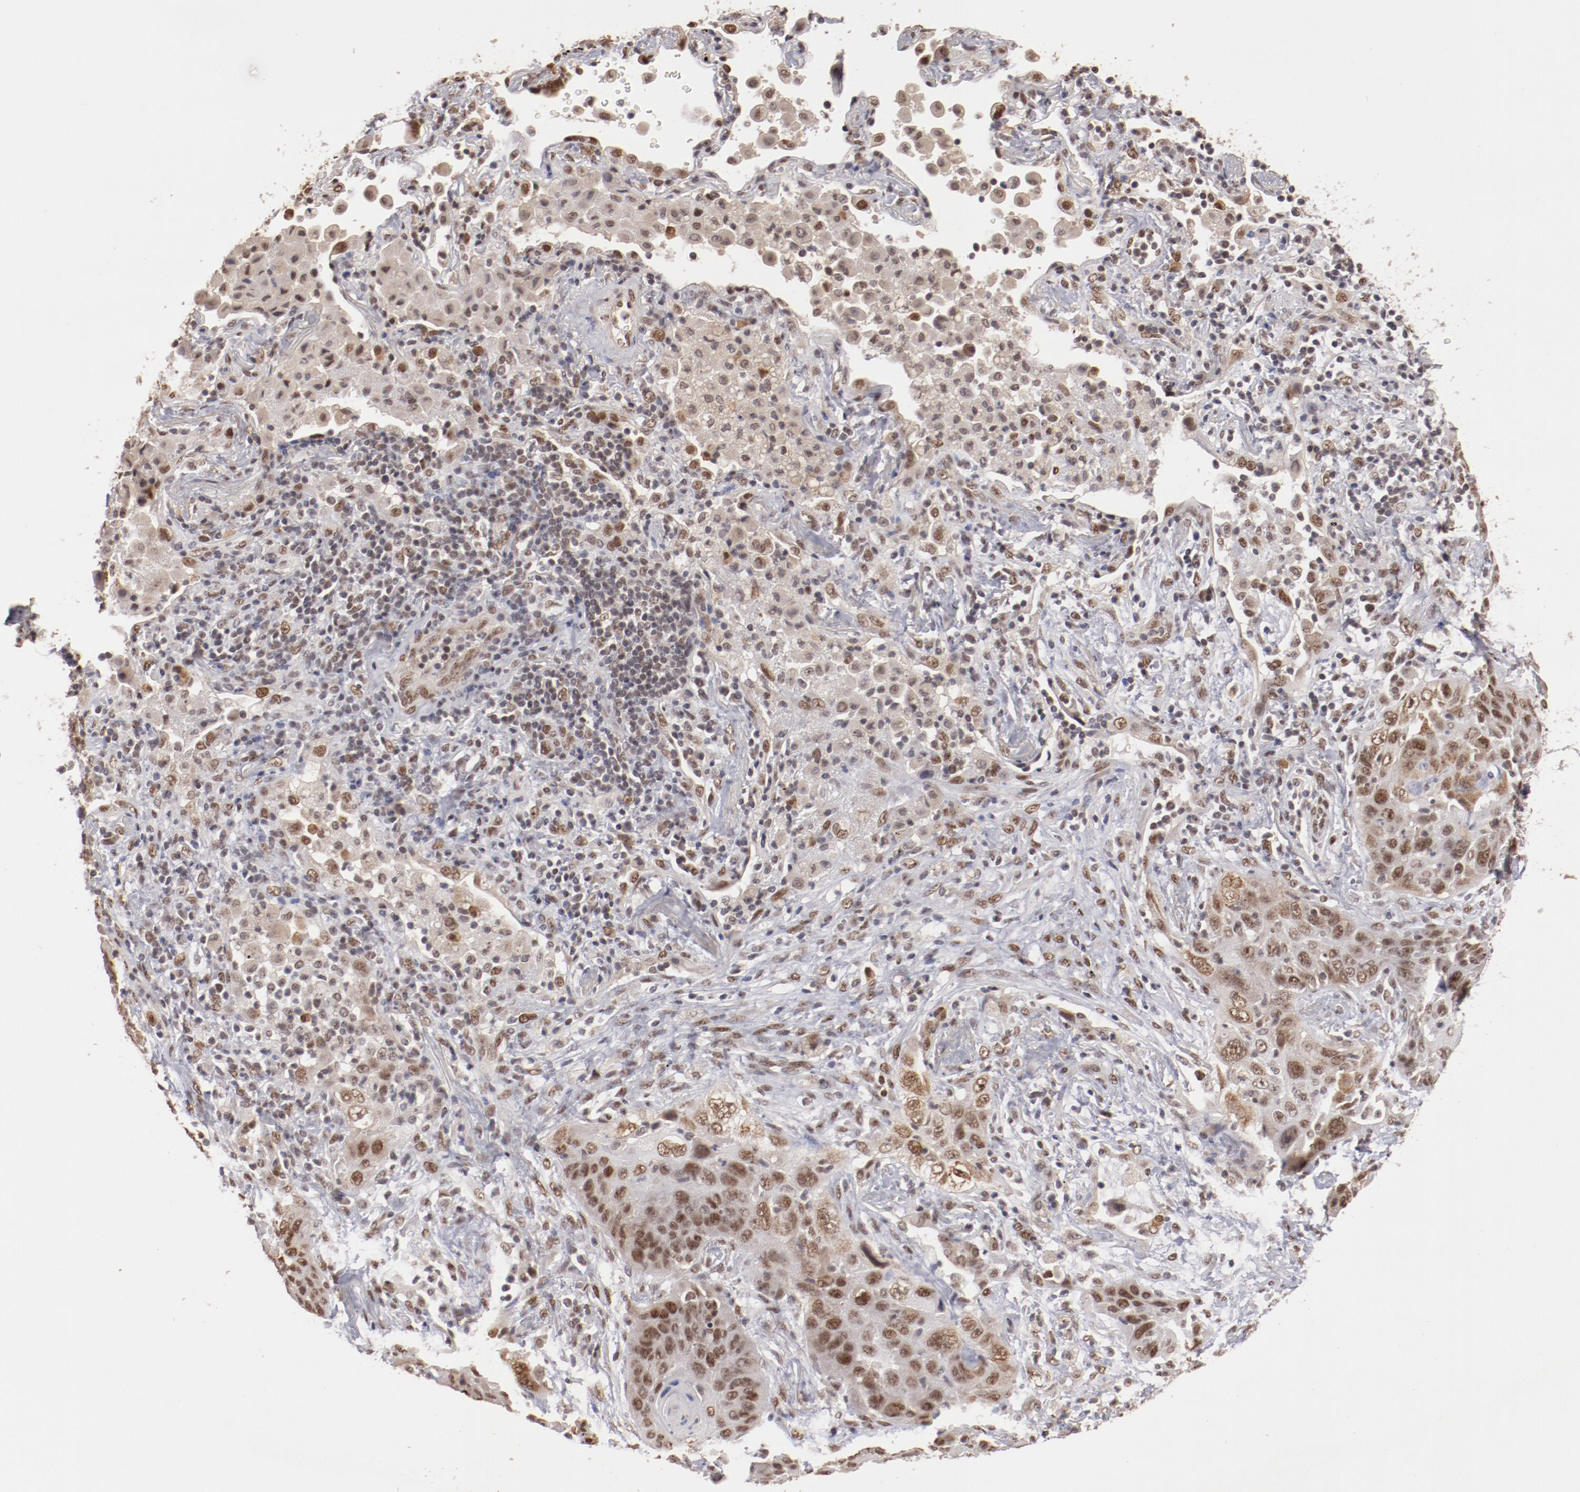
{"staining": {"intensity": "moderate", "quantity": ">75%", "location": "cytoplasmic/membranous,nuclear"}, "tissue": "lung cancer", "cell_type": "Tumor cells", "image_type": "cancer", "snomed": [{"axis": "morphology", "description": "Squamous cell carcinoma, NOS"}, {"axis": "topography", "description": "Lung"}], "caption": "A brown stain highlights moderate cytoplasmic/membranous and nuclear expression of a protein in lung cancer (squamous cell carcinoma) tumor cells. (DAB (3,3'-diaminobenzidine) IHC, brown staining for protein, blue staining for nuclei).", "gene": "CLOCK", "patient": {"sex": "female", "age": 67}}